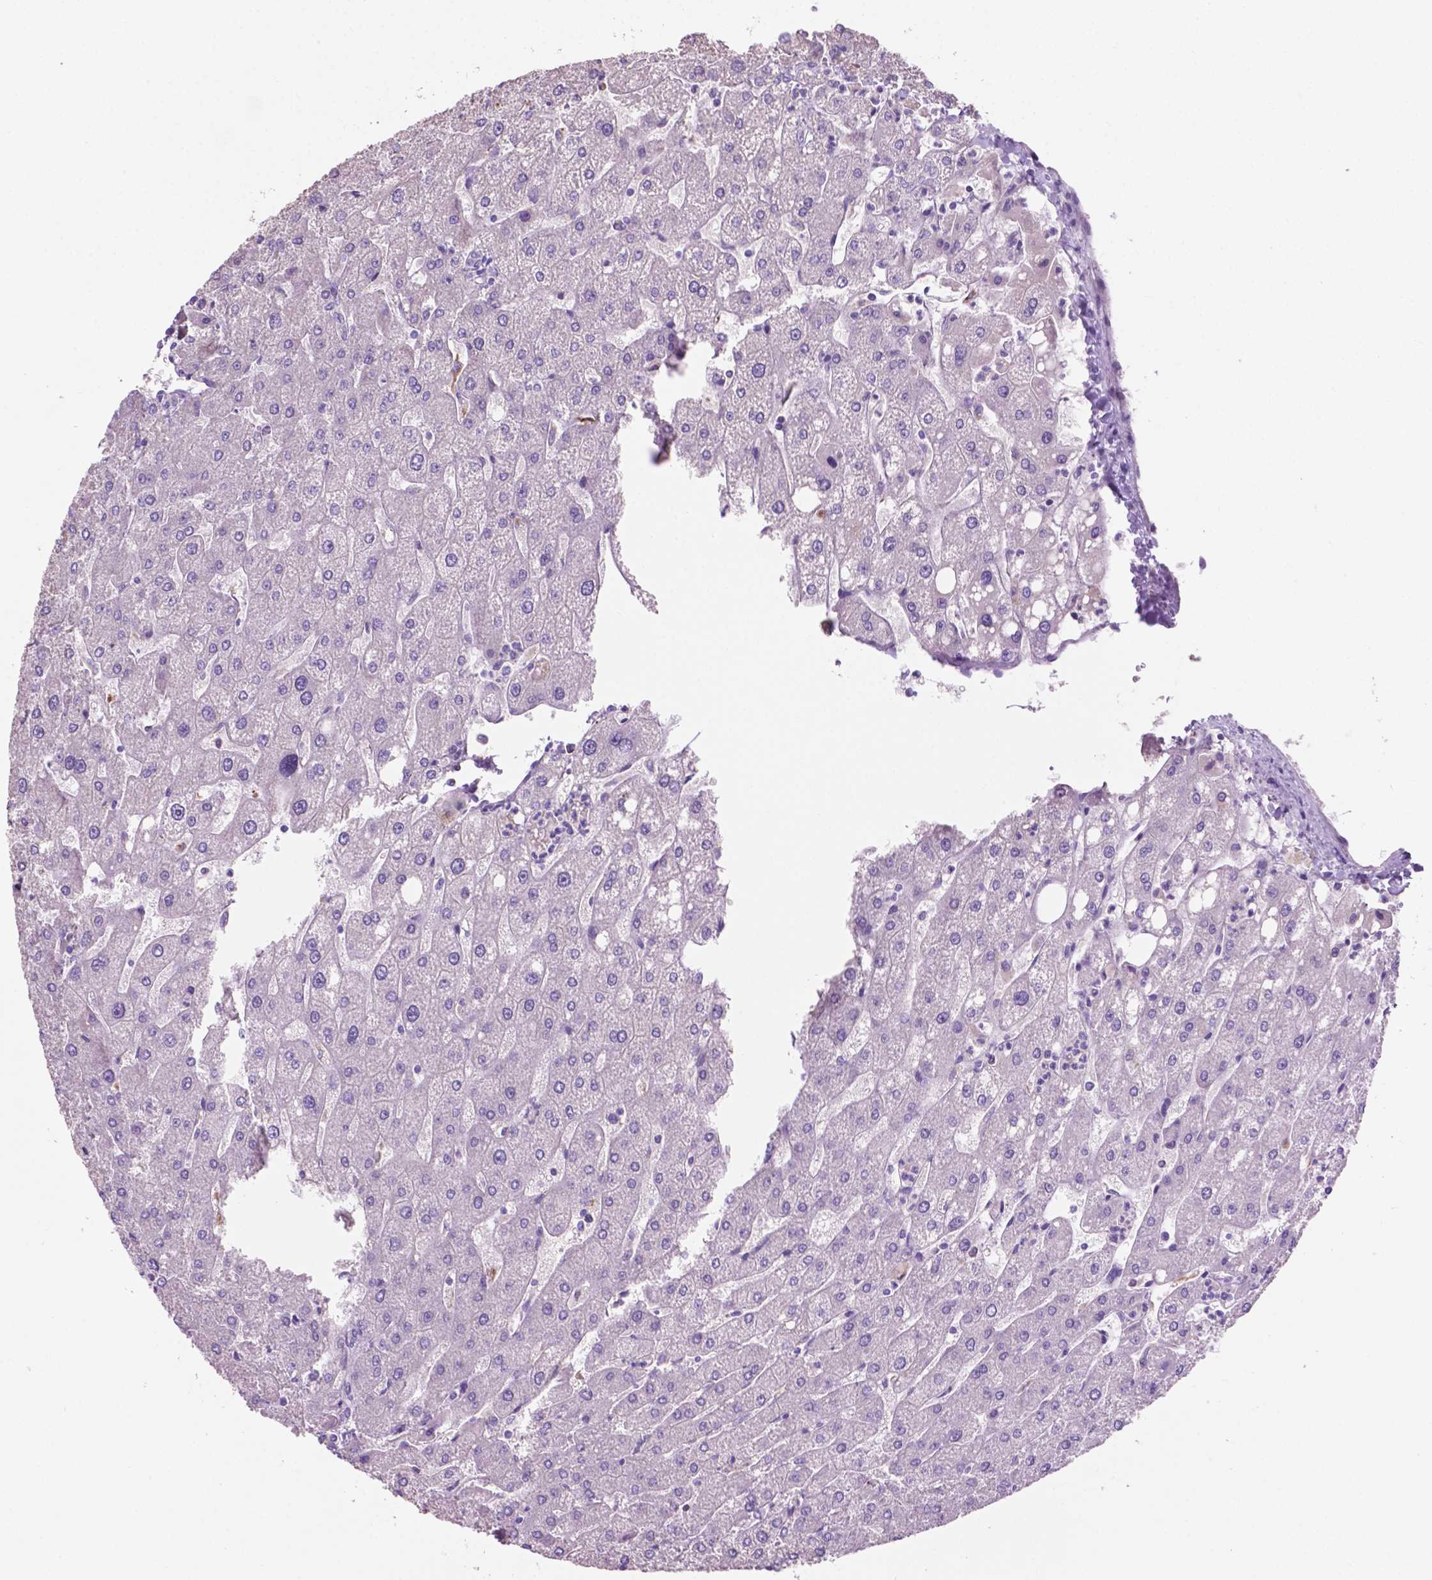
{"staining": {"intensity": "negative", "quantity": "none", "location": "none"}, "tissue": "liver", "cell_type": "Cholangiocytes", "image_type": "normal", "snomed": [{"axis": "morphology", "description": "Normal tissue, NOS"}, {"axis": "topography", "description": "Liver"}], "caption": "High magnification brightfield microscopy of normal liver stained with DAB (brown) and counterstained with hematoxylin (blue): cholangiocytes show no significant expression. (DAB (3,3'-diaminobenzidine) IHC visualized using brightfield microscopy, high magnification).", "gene": "CLDN17", "patient": {"sex": "male", "age": 67}}